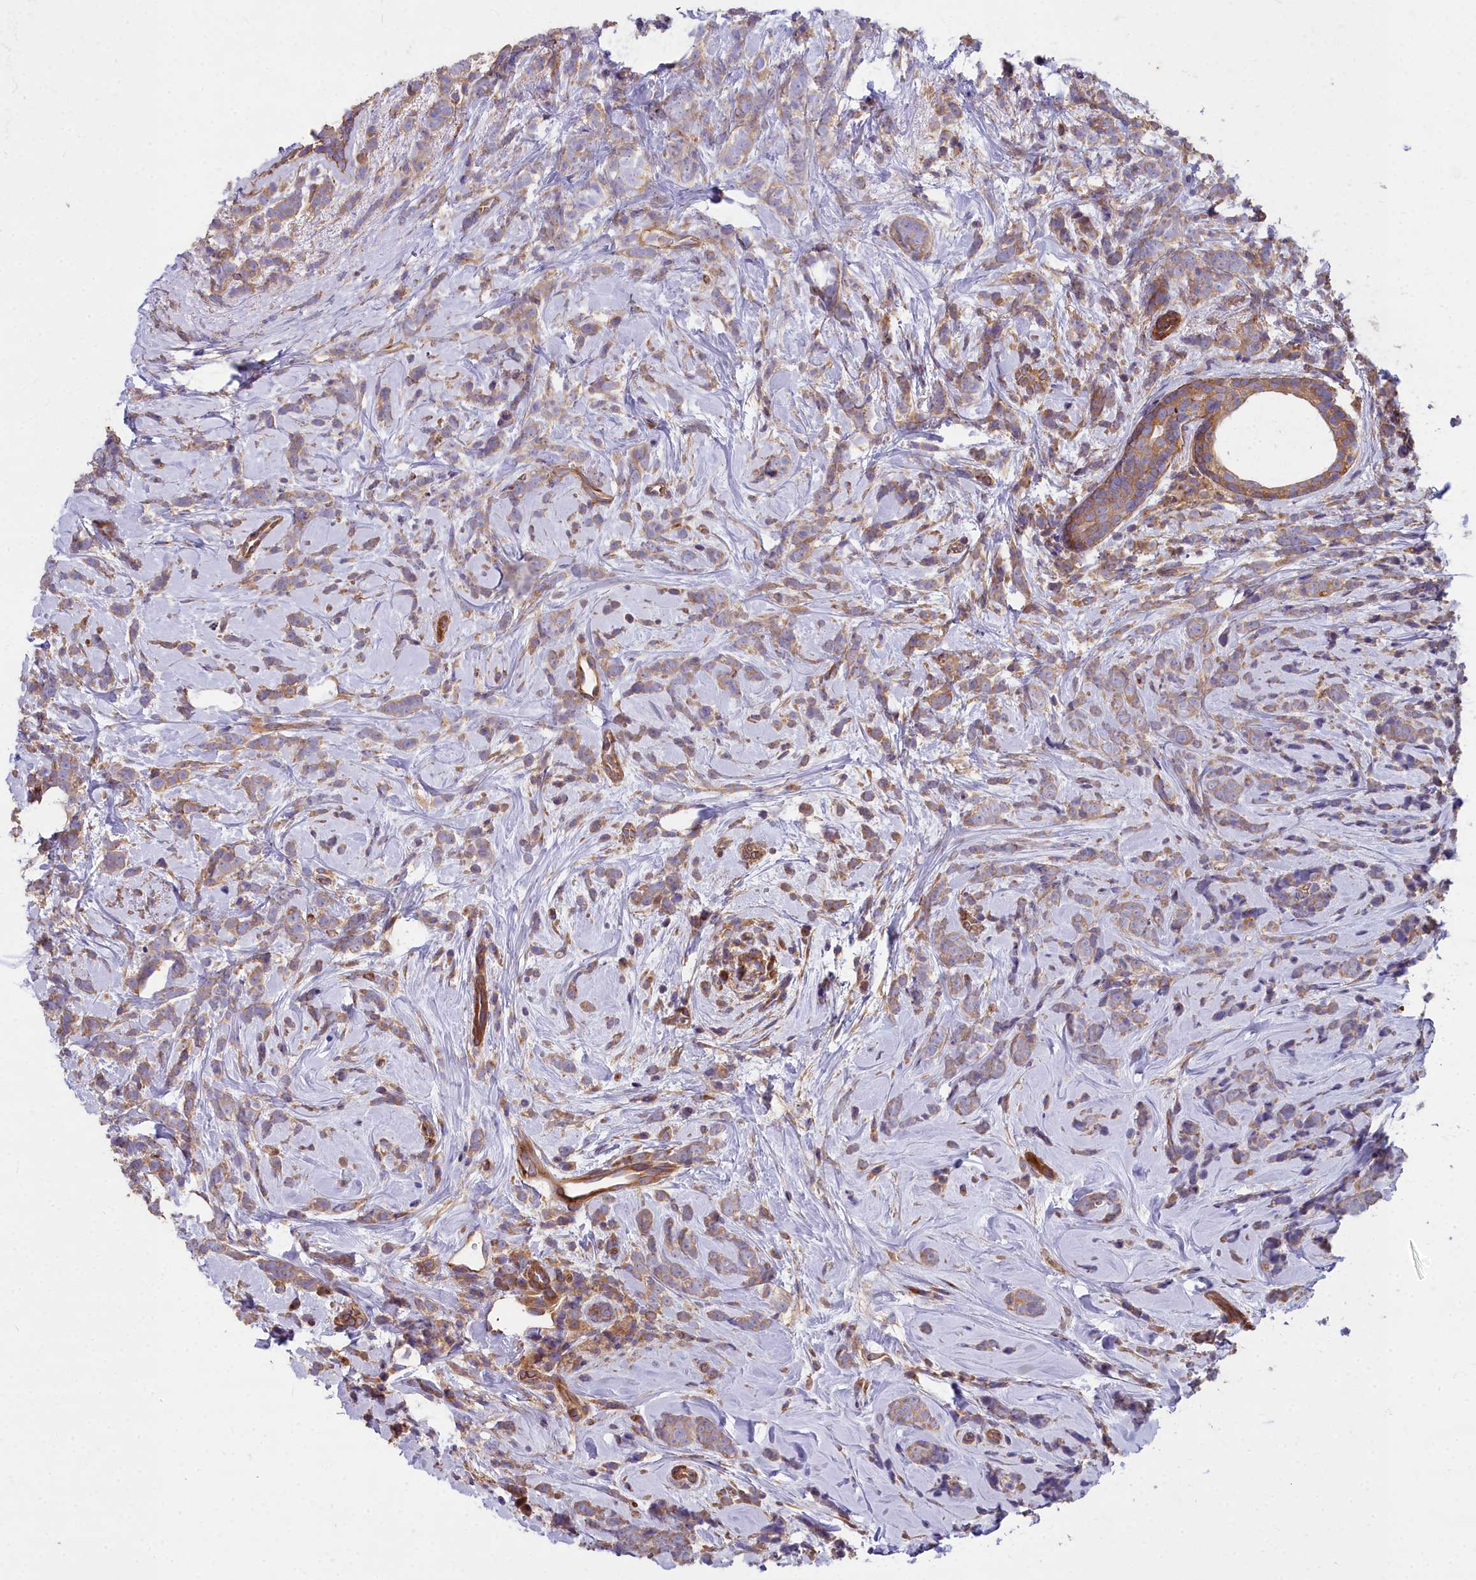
{"staining": {"intensity": "weak", "quantity": ">75%", "location": "cytoplasmic/membranous"}, "tissue": "breast cancer", "cell_type": "Tumor cells", "image_type": "cancer", "snomed": [{"axis": "morphology", "description": "Lobular carcinoma"}, {"axis": "topography", "description": "Breast"}], "caption": "The micrograph shows staining of lobular carcinoma (breast), revealing weak cytoplasmic/membranous protein staining (brown color) within tumor cells. The staining was performed using DAB (3,3'-diaminobenzidine), with brown indicating positive protein expression. Nuclei are stained blue with hematoxylin.", "gene": "DCTN3", "patient": {"sex": "female", "age": 58}}